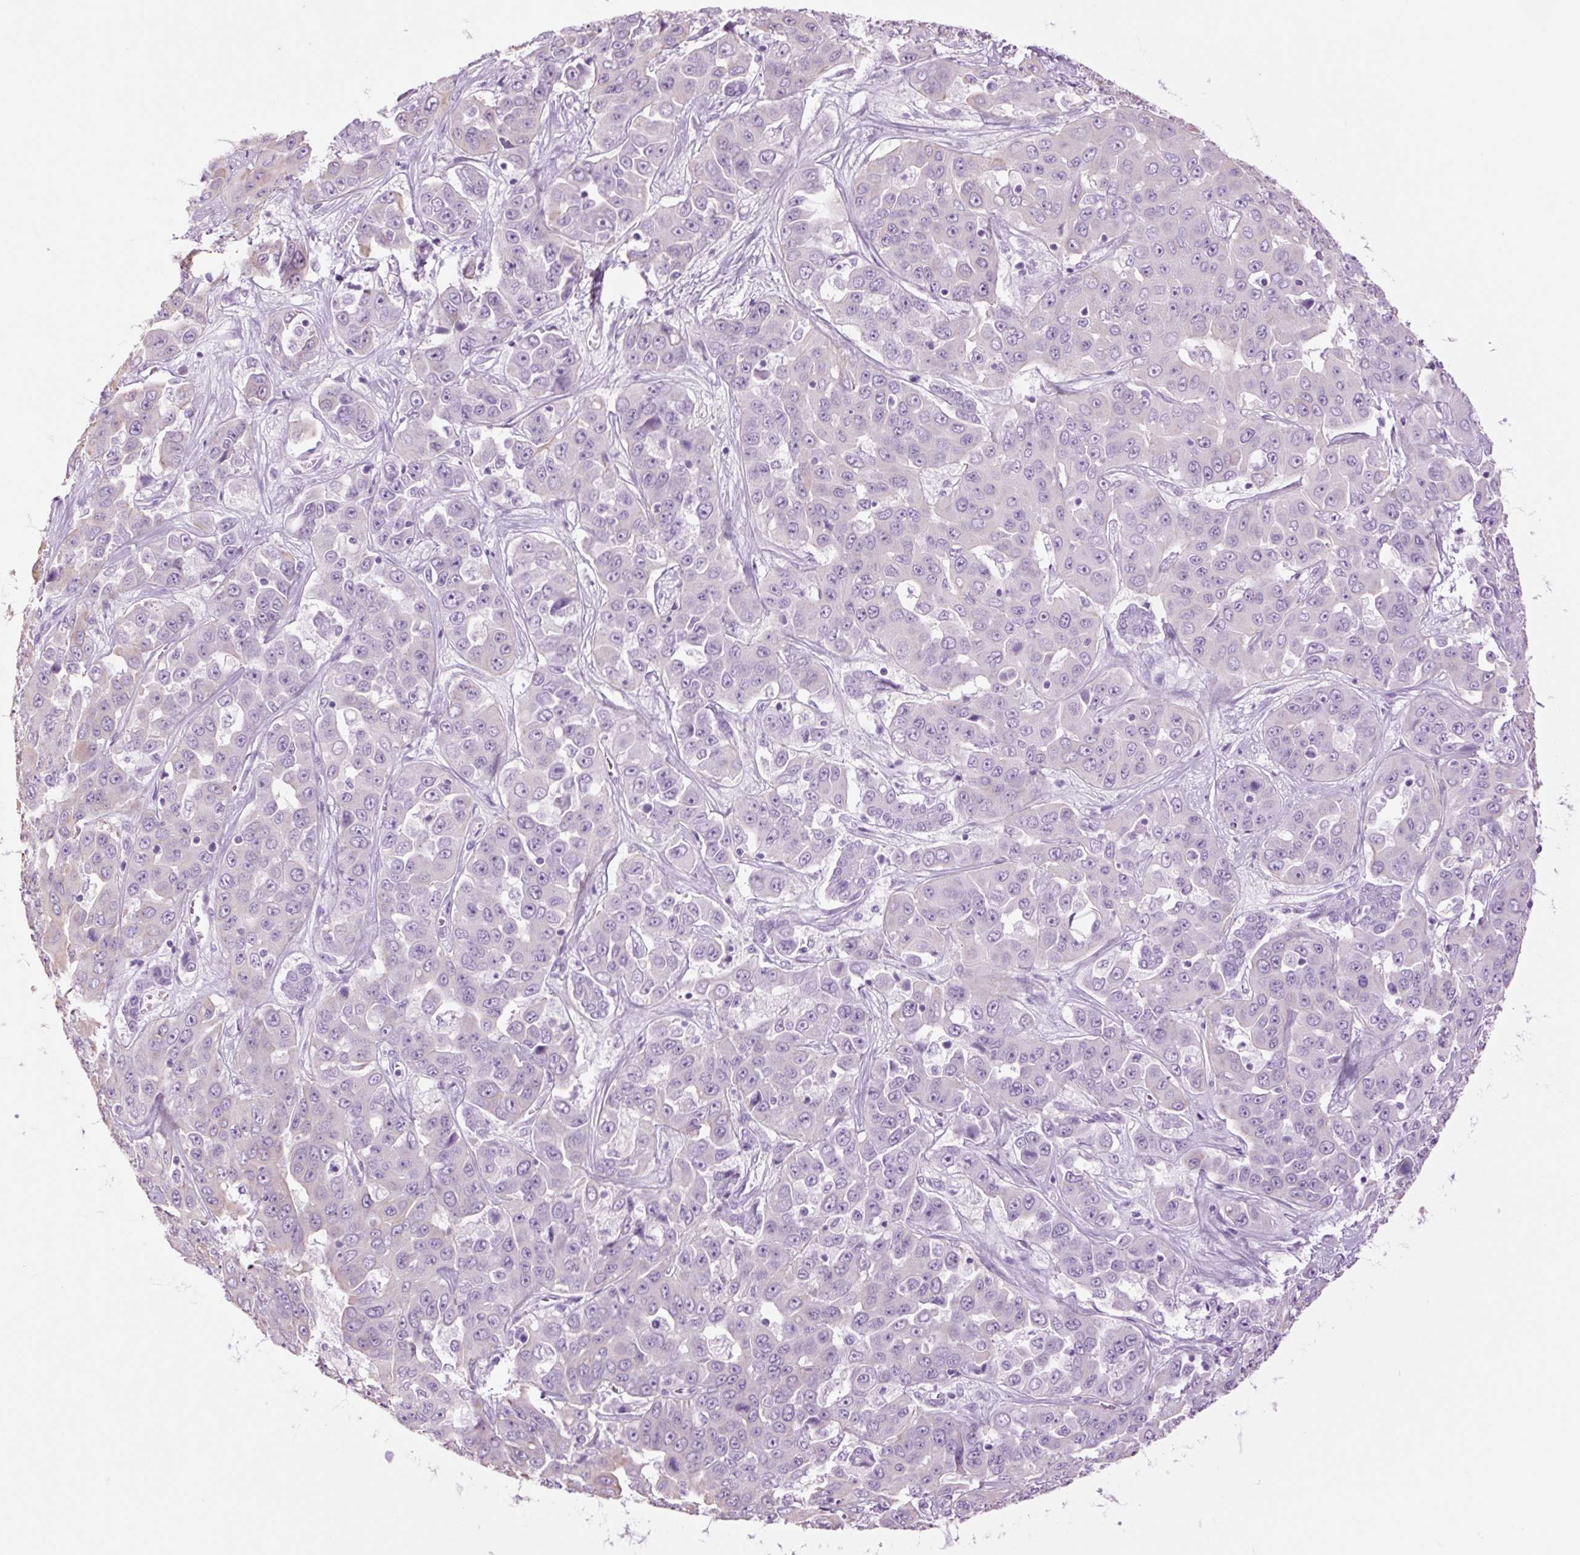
{"staining": {"intensity": "negative", "quantity": "none", "location": "none"}, "tissue": "liver cancer", "cell_type": "Tumor cells", "image_type": "cancer", "snomed": [{"axis": "morphology", "description": "Cholangiocarcinoma"}, {"axis": "topography", "description": "Liver"}], "caption": "The photomicrograph displays no staining of tumor cells in liver cancer (cholangiocarcinoma).", "gene": "TFF2", "patient": {"sex": "female", "age": 52}}